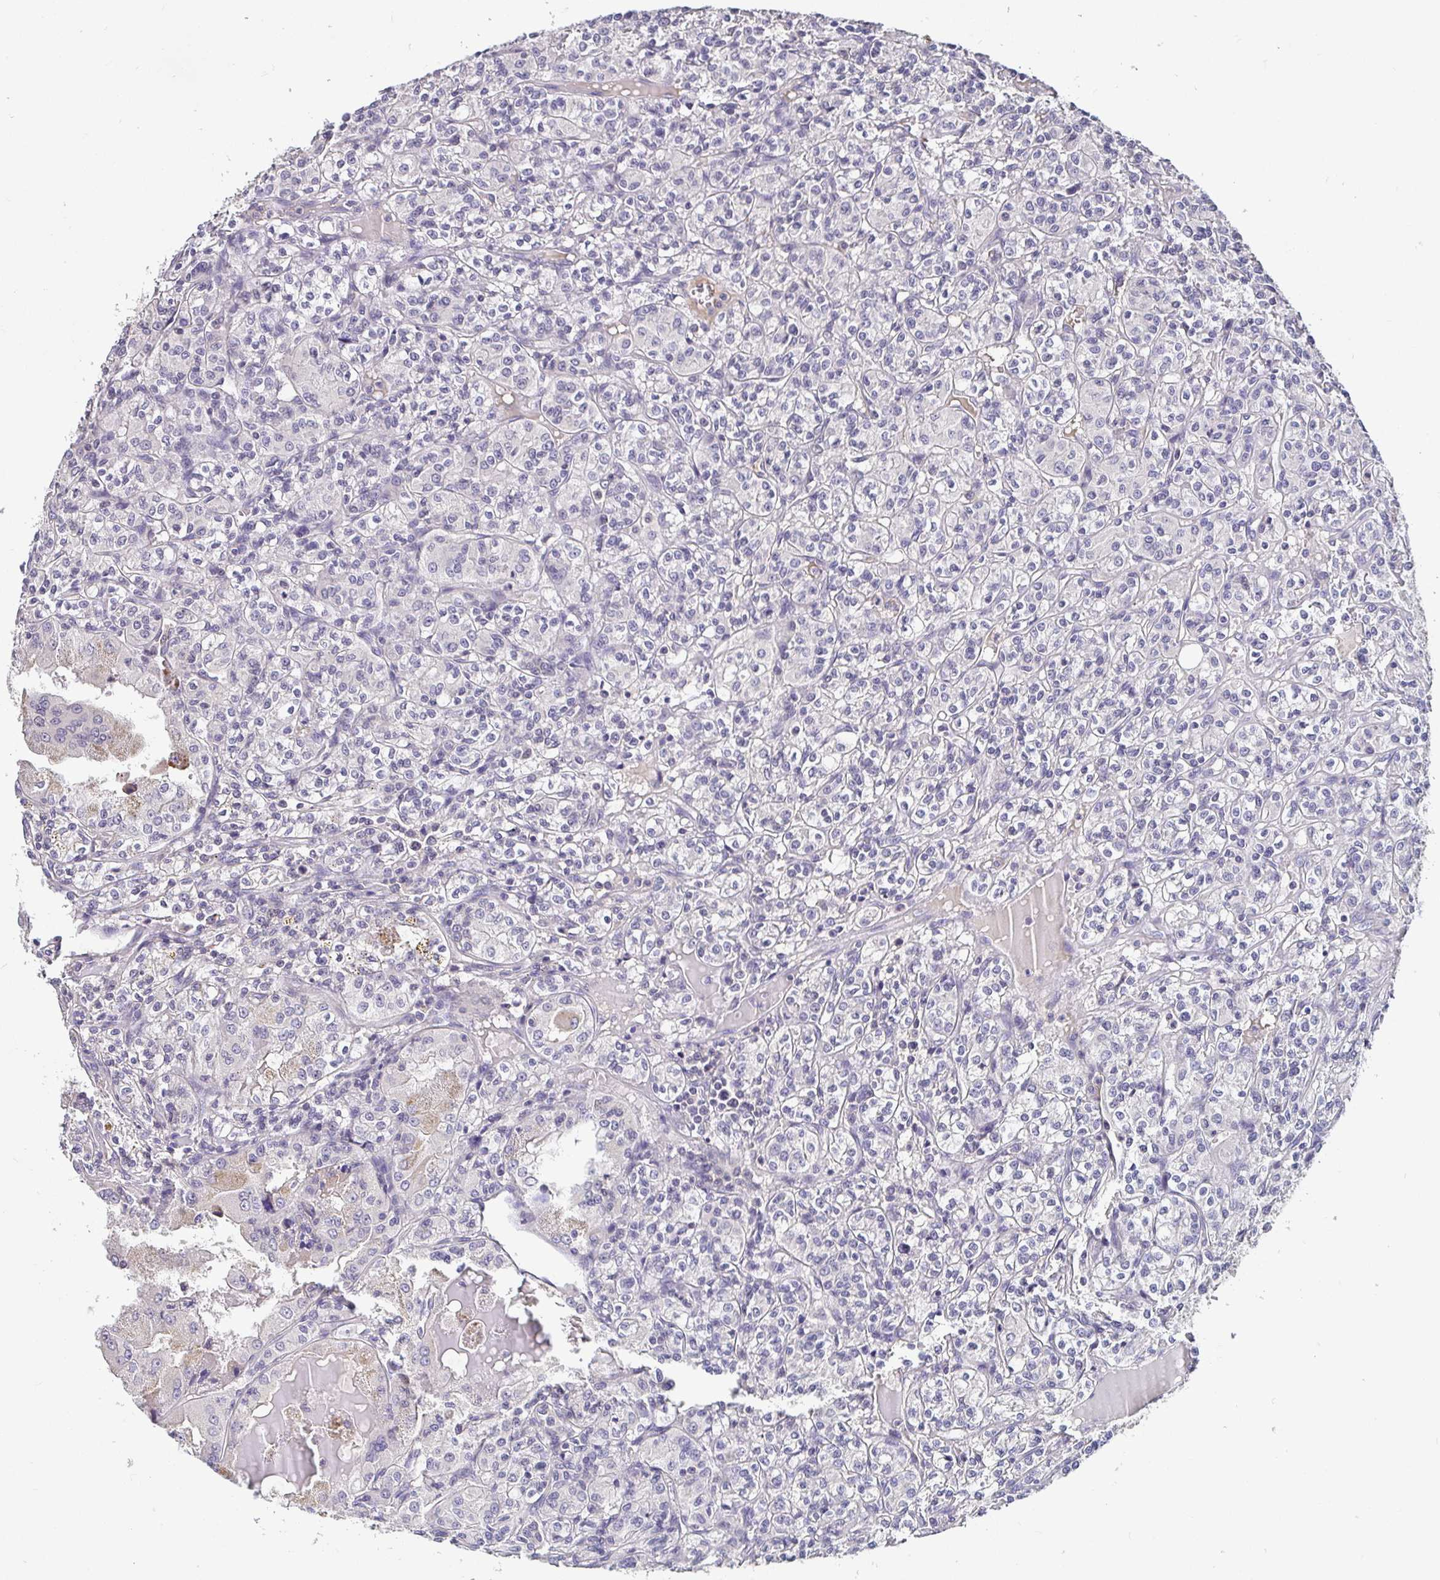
{"staining": {"intensity": "negative", "quantity": "none", "location": "none"}, "tissue": "renal cancer", "cell_type": "Tumor cells", "image_type": "cancer", "snomed": [{"axis": "morphology", "description": "Adenocarcinoma, NOS"}, {"axis": "topography", "description": "Kidney"}], "caption": "A high-resolution micrograph shows IHC staining of adenocarcinoma (renal), which reveals no significant expression in tumor cells.", "gene": "ANLN", "patient": {"sex": "male", "age": 36}}